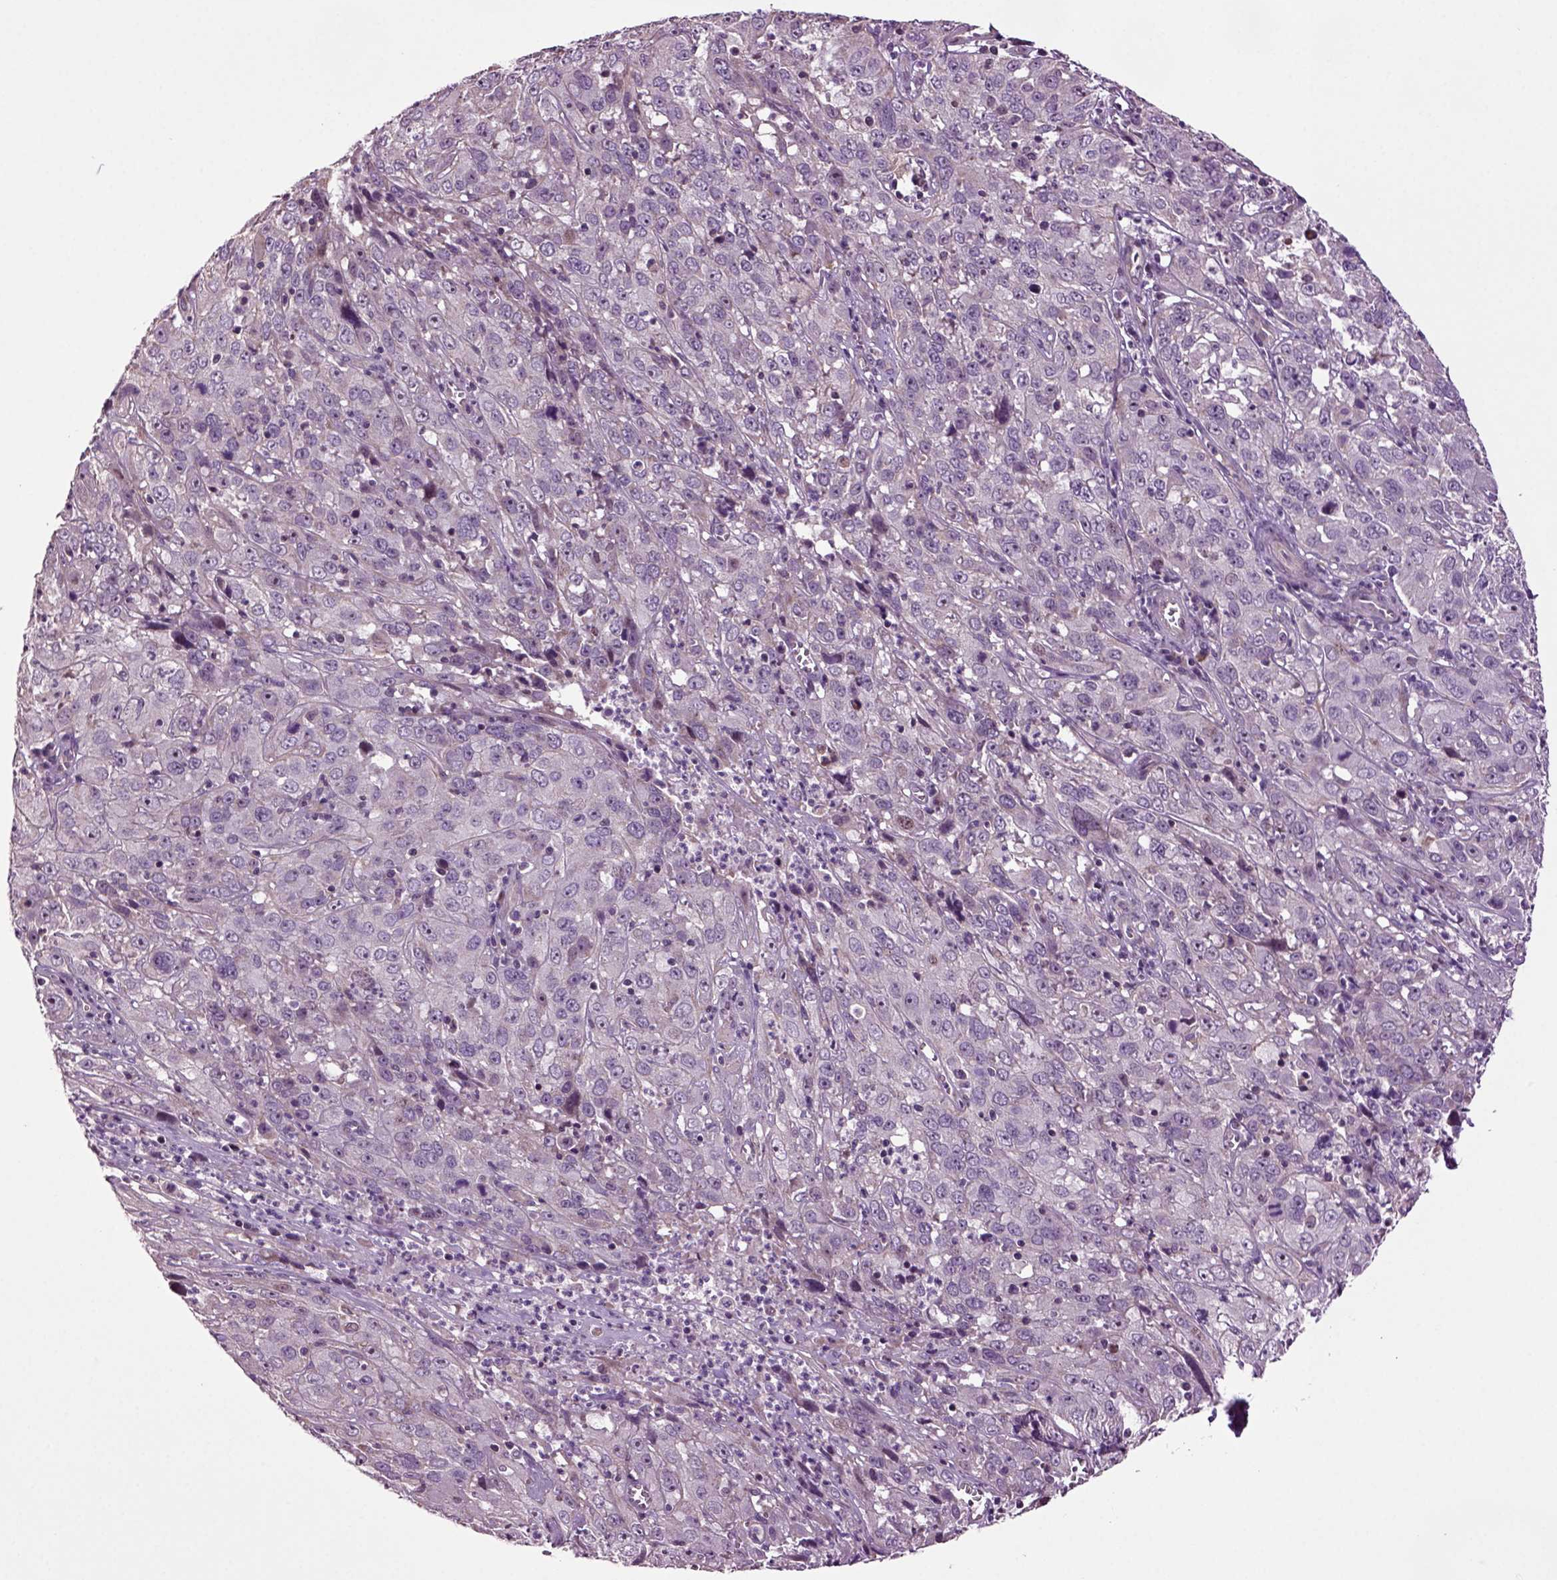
{"staining": {"intensity": "negative", "quantity": "none", "location": "none"}, "tissue": "cervical cancer", "cell_type": "Tumor cells", "image_type": "cancer", "snomed": [{"axis": "morphology", "description": "Squamous cell carcinoma, NOS"}, {"axis": "topography", "description": "Cervix"}], "caption": "Squamous cell carcinoma (cervical) stained for a protein using immunohistochemistry reveals no expression tumor cells.", "gene": "HAGHL", "patient": {"sex": "female", "age": 32}}